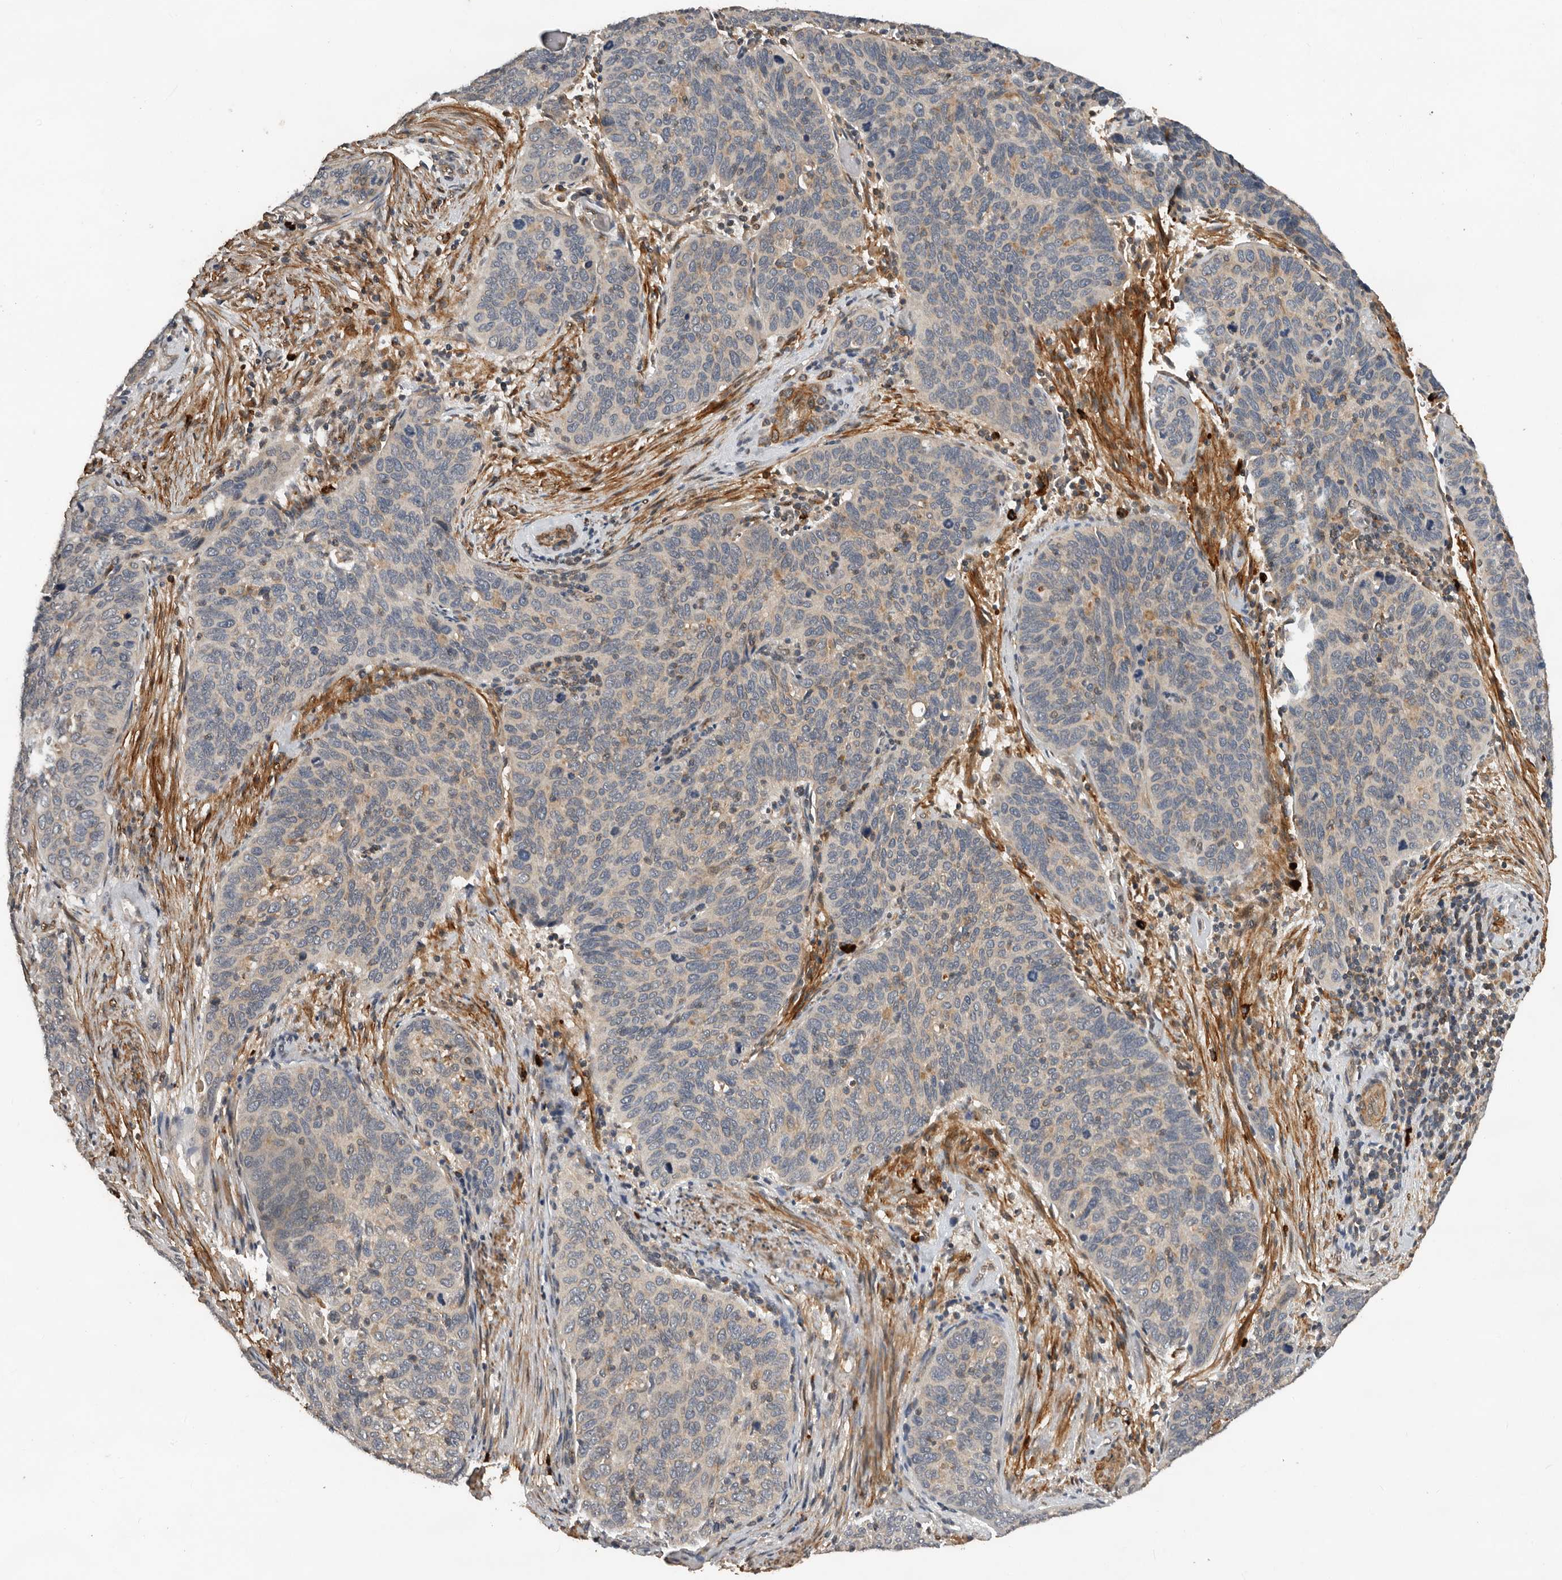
{"staining": {"intensity": "negative", "quantity": "none", "location": "none"}, "tissue": "cervical cancer", "cell_type": "Tumor cells", "image_type": "cancer", "snomed": [{"axis": "morphology", "description": "Squamous cell carcinoma, NOS"}, {"axis": "topography", "description": "Cervix"}], "caption": "This is a histopathology image of IHC staining of squamous cell carcinoma (cervical), which shows no staining in tumor cells.", "gene": "RNF157", "patient": {"sex": "female", "age": 60}}